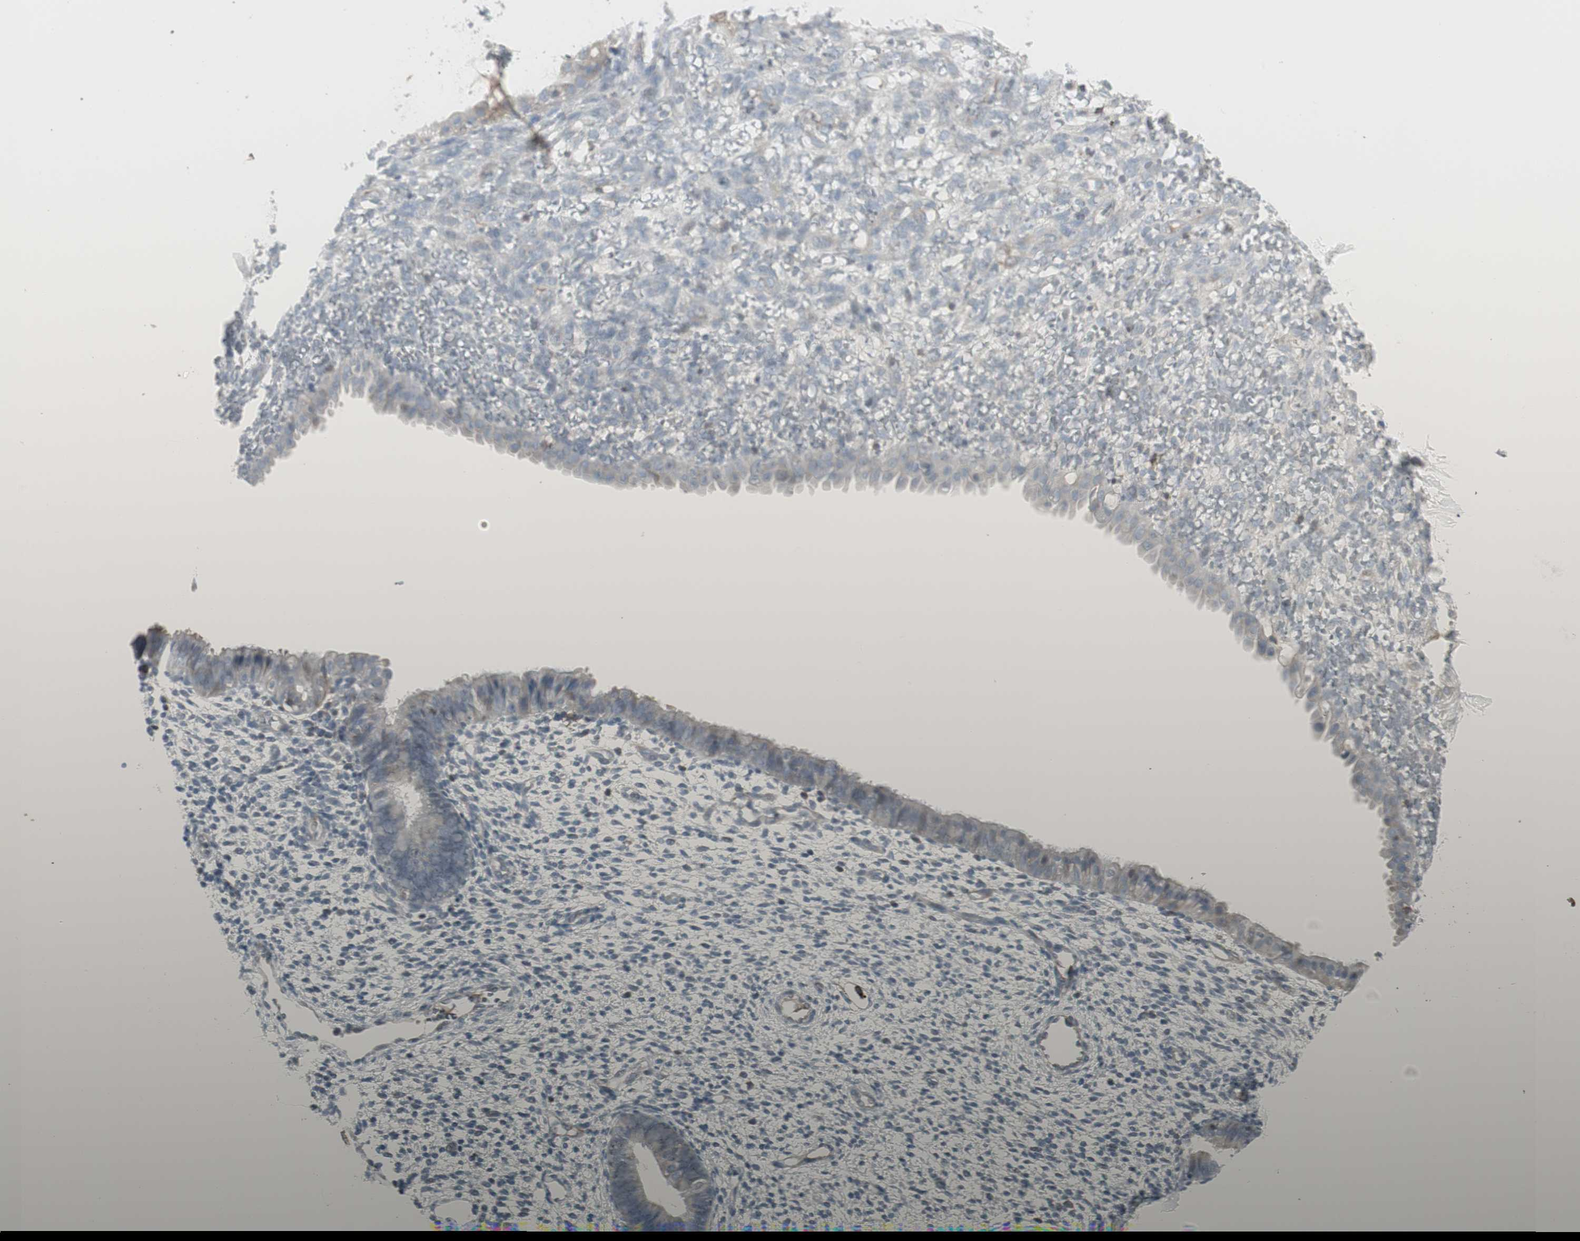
{"staining": {"intensity": "negative", "quantity": "none", "location": "none"}, "tissue": "endometrium", "cell_type": "Cells in endometrial stroma", "image_type": "normal", "snomed": [{"axis": "morphology", "description": "Normal tissue, NOS"}, {"axis": "topography", "description": "Endometrium"}], "caption": "An image of endometrium stained for a protein displays no brown staining in cells in endometrial stroma. (Stains: DAB IHC with hematoxylin counter stain, Microscopy: brightfield microscopy at high magnification).", "gene": "MAP4K4", "patient": {"sex": "female", "age": 61}}